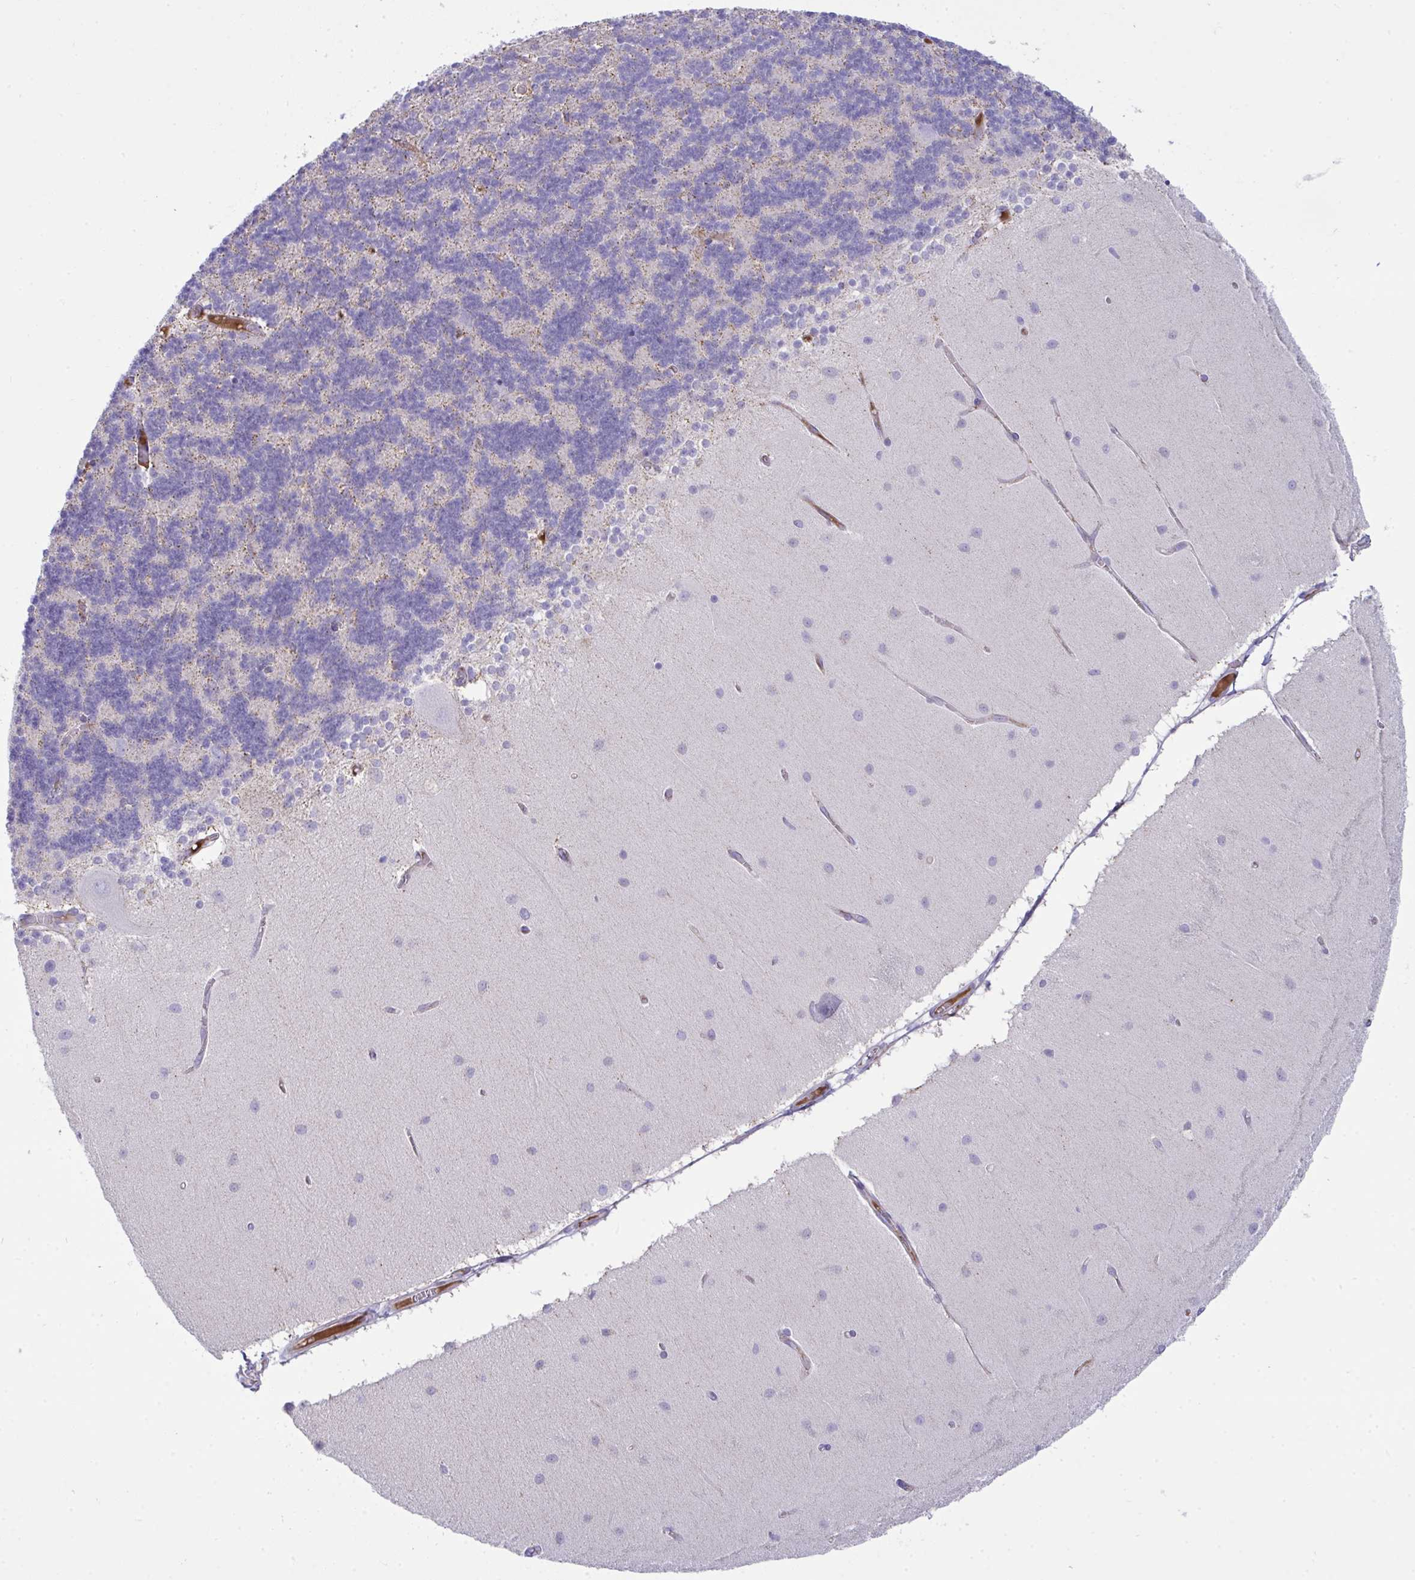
{"staining": {"intensity": "moderate", "quantity": "<25%", "location": "cytoplasmic/membranous"}, "tissue": "cerebellum", "cell_type": "Cells in granular layer", "image_type": "normal", "snomed": [{"axis": "morphology", "description": "Normal tissue, NOS"}, {"axis": "topography", "description": "Cerebellum"}], "caption": "Protein expression analysis of benign cerebellum shows moderate cytoplasmic/membranous positivity in approximately <25% of cells in granular layer. The protein of interest is shown in brown color, while the nuclei are stained blue.", "gene": "PLA2G12B", "patient": {"sex": "female", "age": 54}}